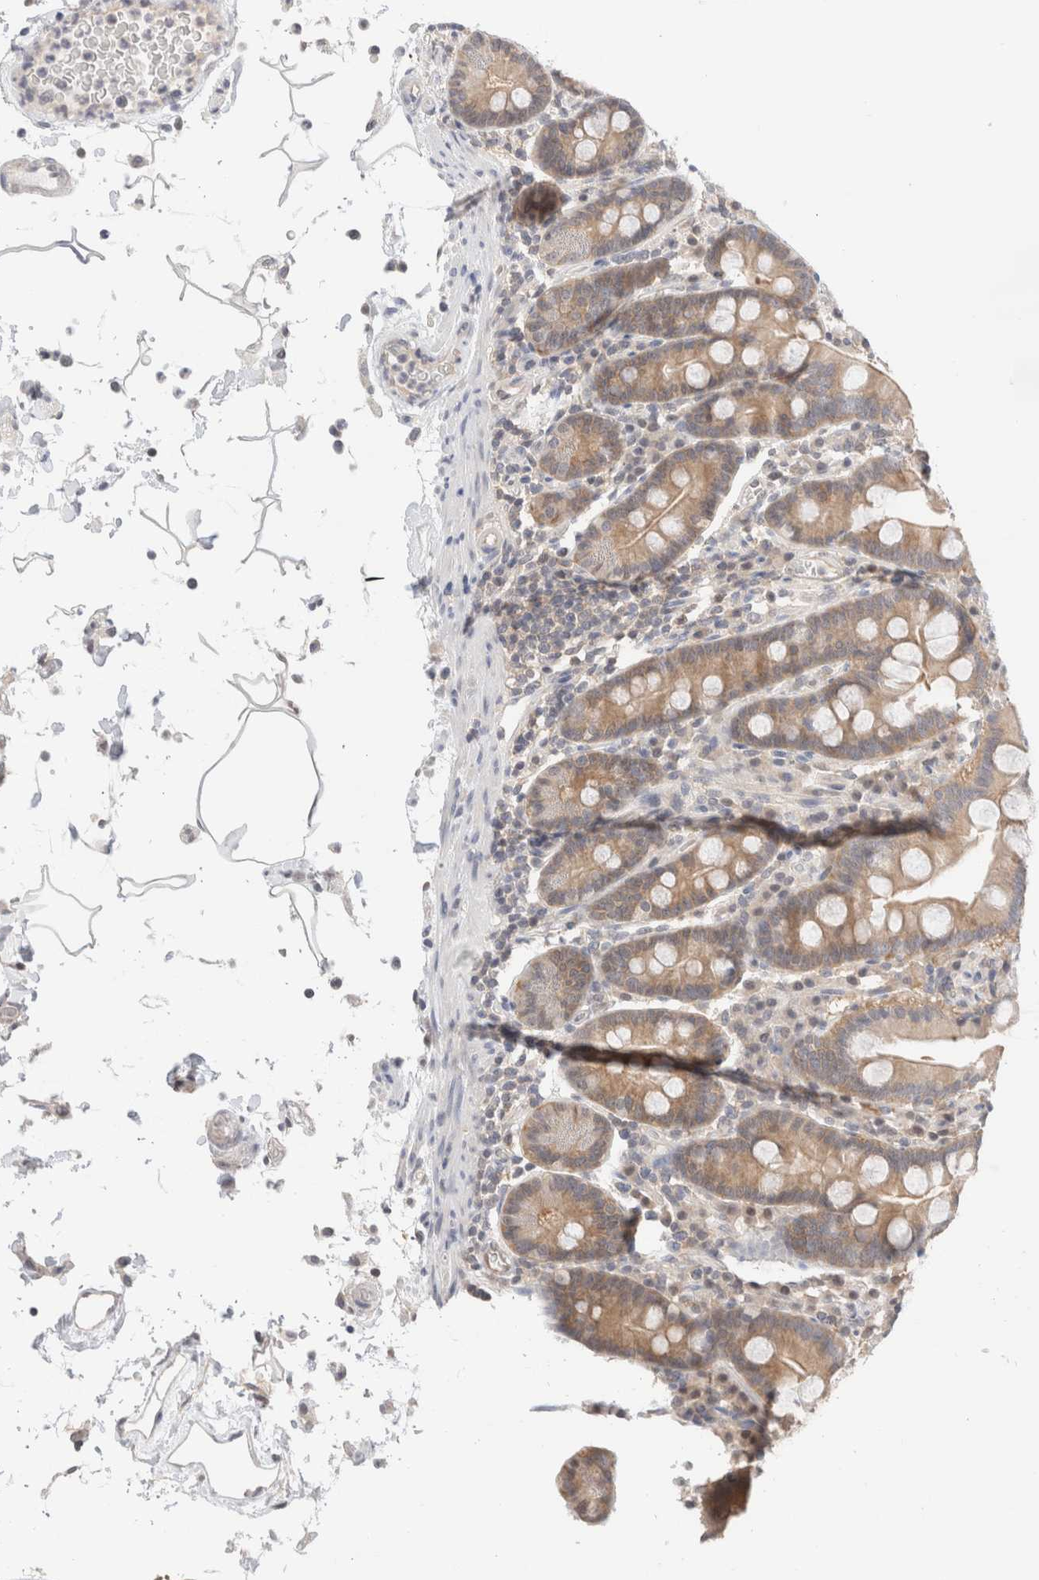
{"staining": {"intensity": "strong", "quantity": "25%-75%", "location": "cytoplasmic/membranous"}, "tissue": "duodenum", "cell_type": "Glandular cells", "image_type": "normal", "snomed": [{"axis": "morphology", "description": "Normal tissue, NOS"}, {"axis": "topography", "description": "Small intestine, NOS"}], "caption": "This histopathology image shows IHC staining of normal duodenum, with high strong cytoplasmic/membranous staining in approximately 25%-75% of glandular cells.", "gene": "C17orf97", "patient": {"sex": "female", "age": 71}}